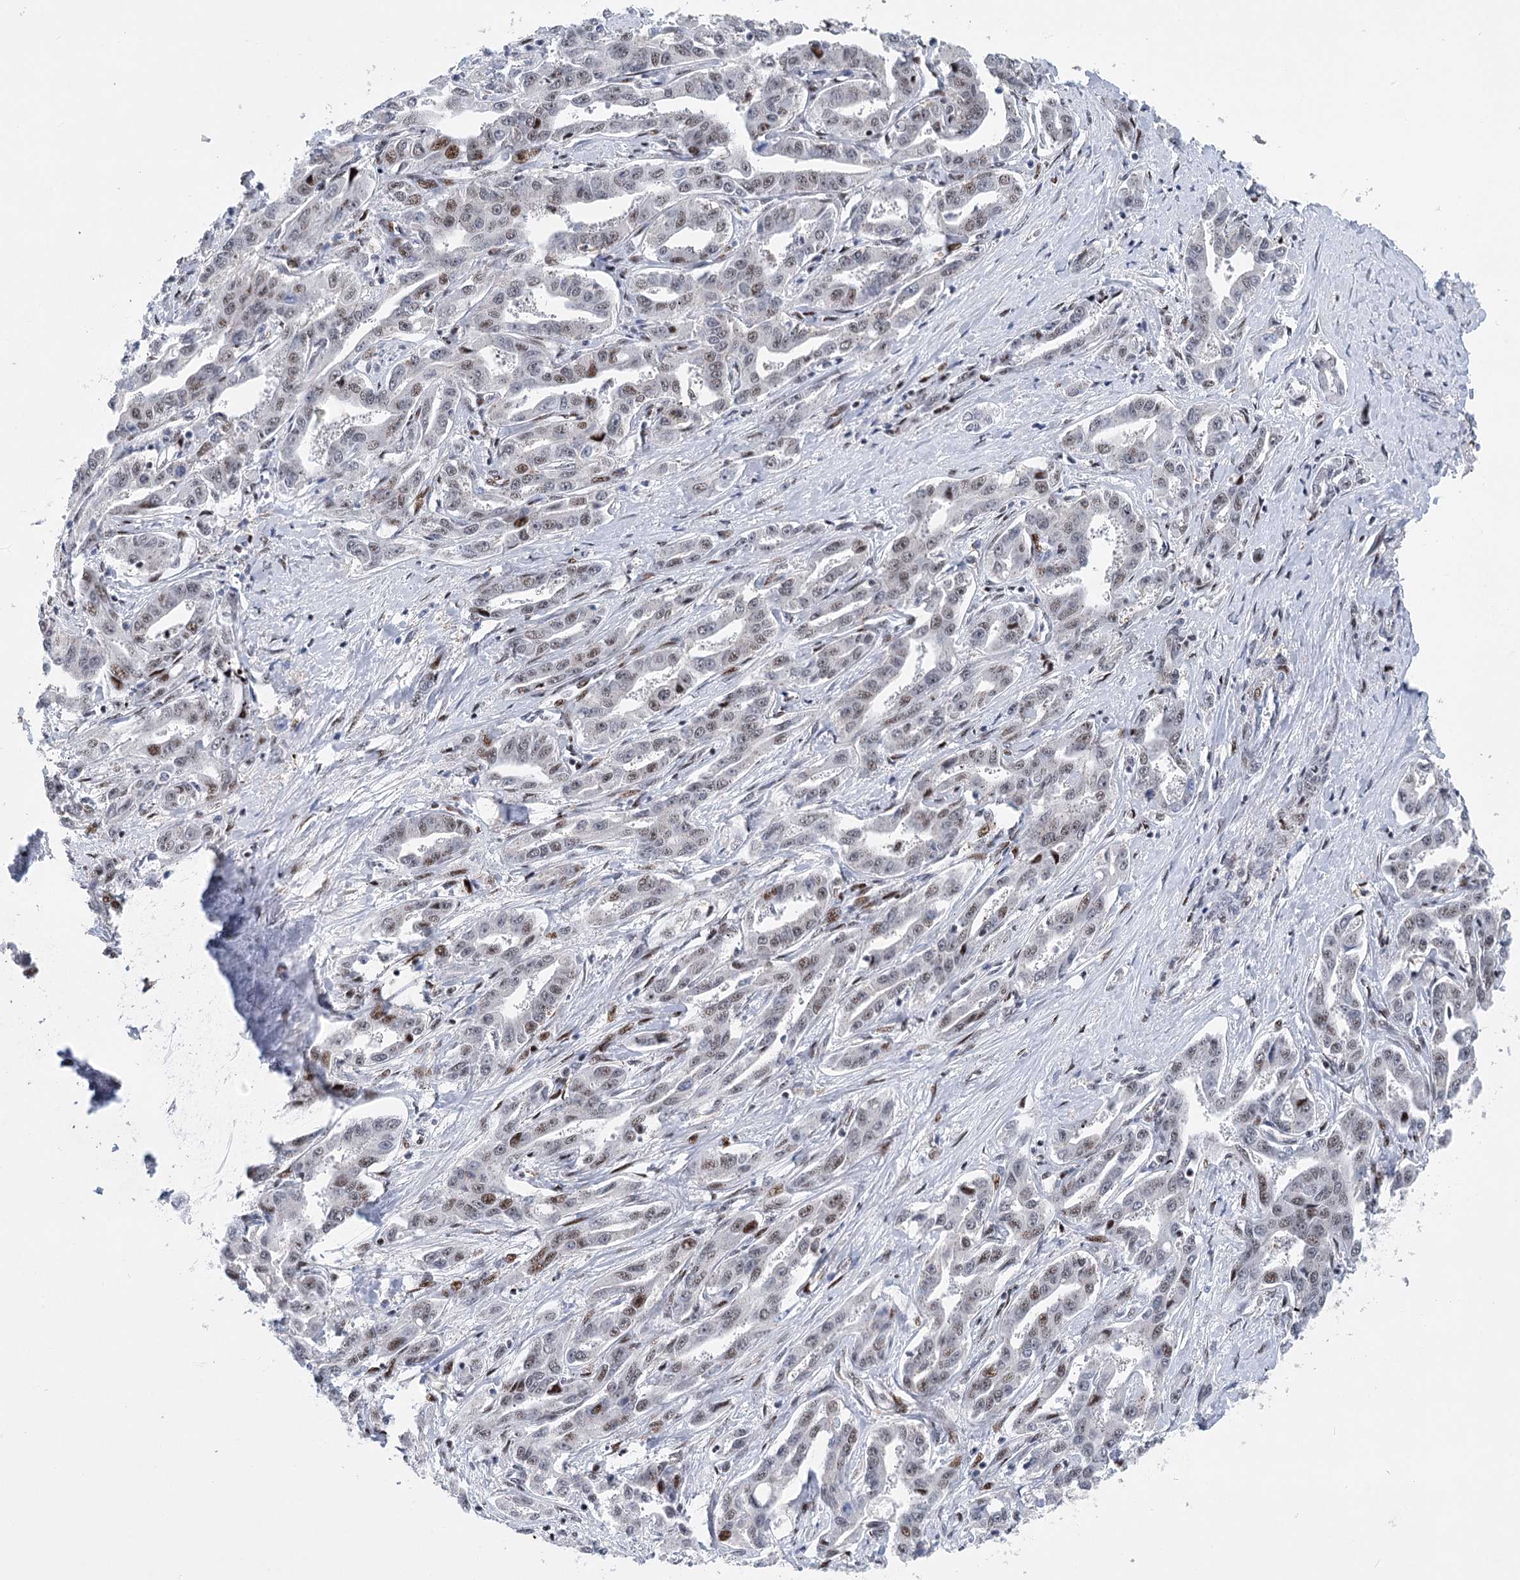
{"staining": {"intensity": "weak", "quantity": "25%-75%", "location": "nuclear"}, "tissue": "liver cancer", "cell_type": "Tumor cells", "image_type": "cancer", "snomed": [{"axis": "morphology", "description": "Cholangiocarcinoma"}, {"axis": "topography", "description": "Liver"}], "caption": "Liver cholangiocarcinoma stained with a brown dye shows weak nuclear positive expression in approximately 25%-75% of tumor cells.", "gene": "CAMTA1", "patient": {"sex": "male", "age": 59}}